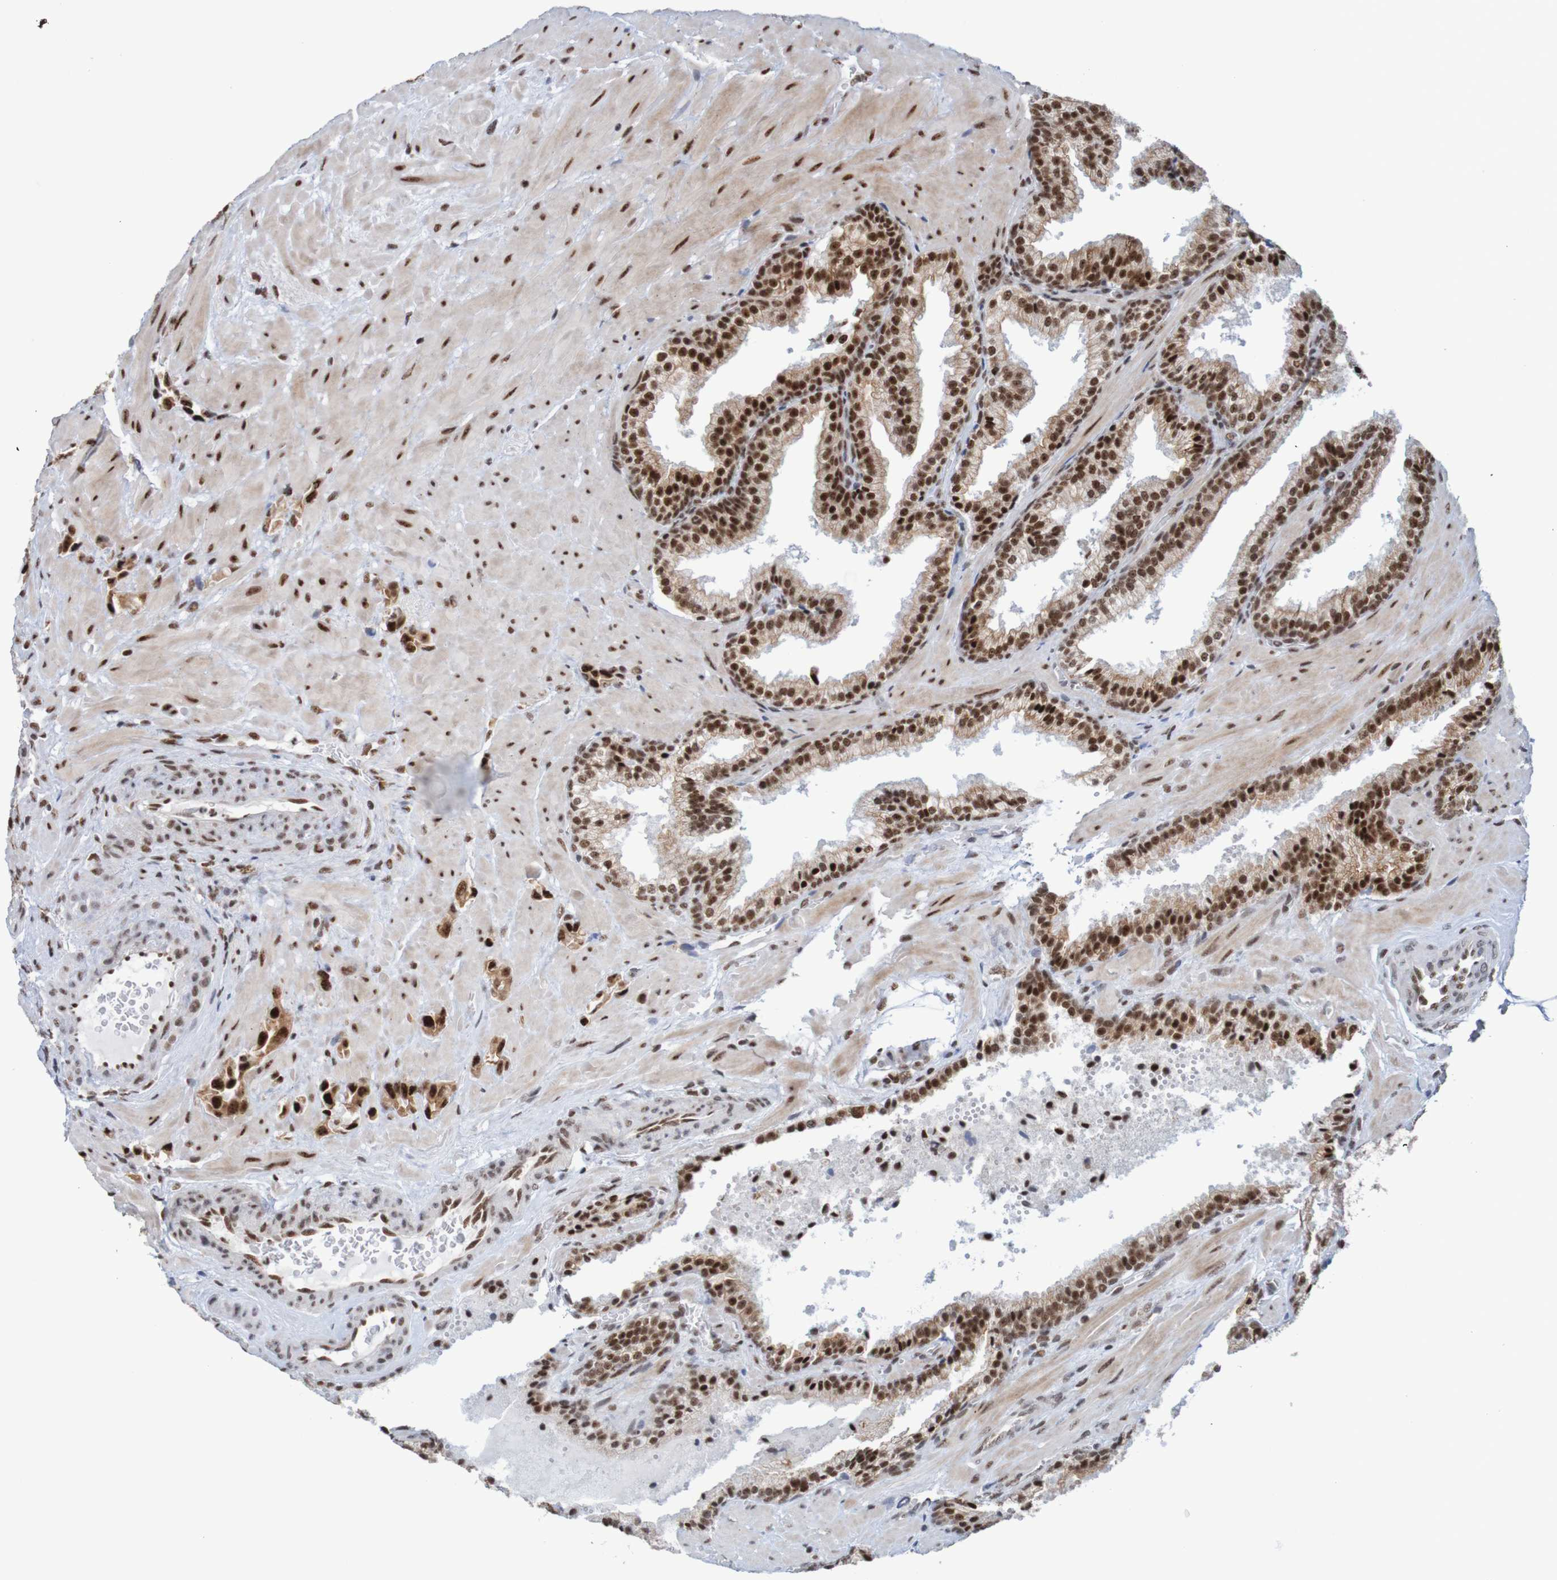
{"staining": {"intensity": "strong", "quantity": ">75%", "location": "nuclear"}, "tissue": "prostate cancer", "cell_type": "Tumor cells", "image_type": "cancer", "snomed": [{"axis": "morphology", "description": "Adenocarcinoma, High grade"}, {"axis": "topography", "description": "Prostate"}], "caption": "Prostate cancer (high-grade adenocarcinoma) stained for a protein (brown) exhibits strong nuclear positive staining in about >75% of tumor cells.", "gene": "THRAP3", "patient": {"sex": "male", "age": 64}}